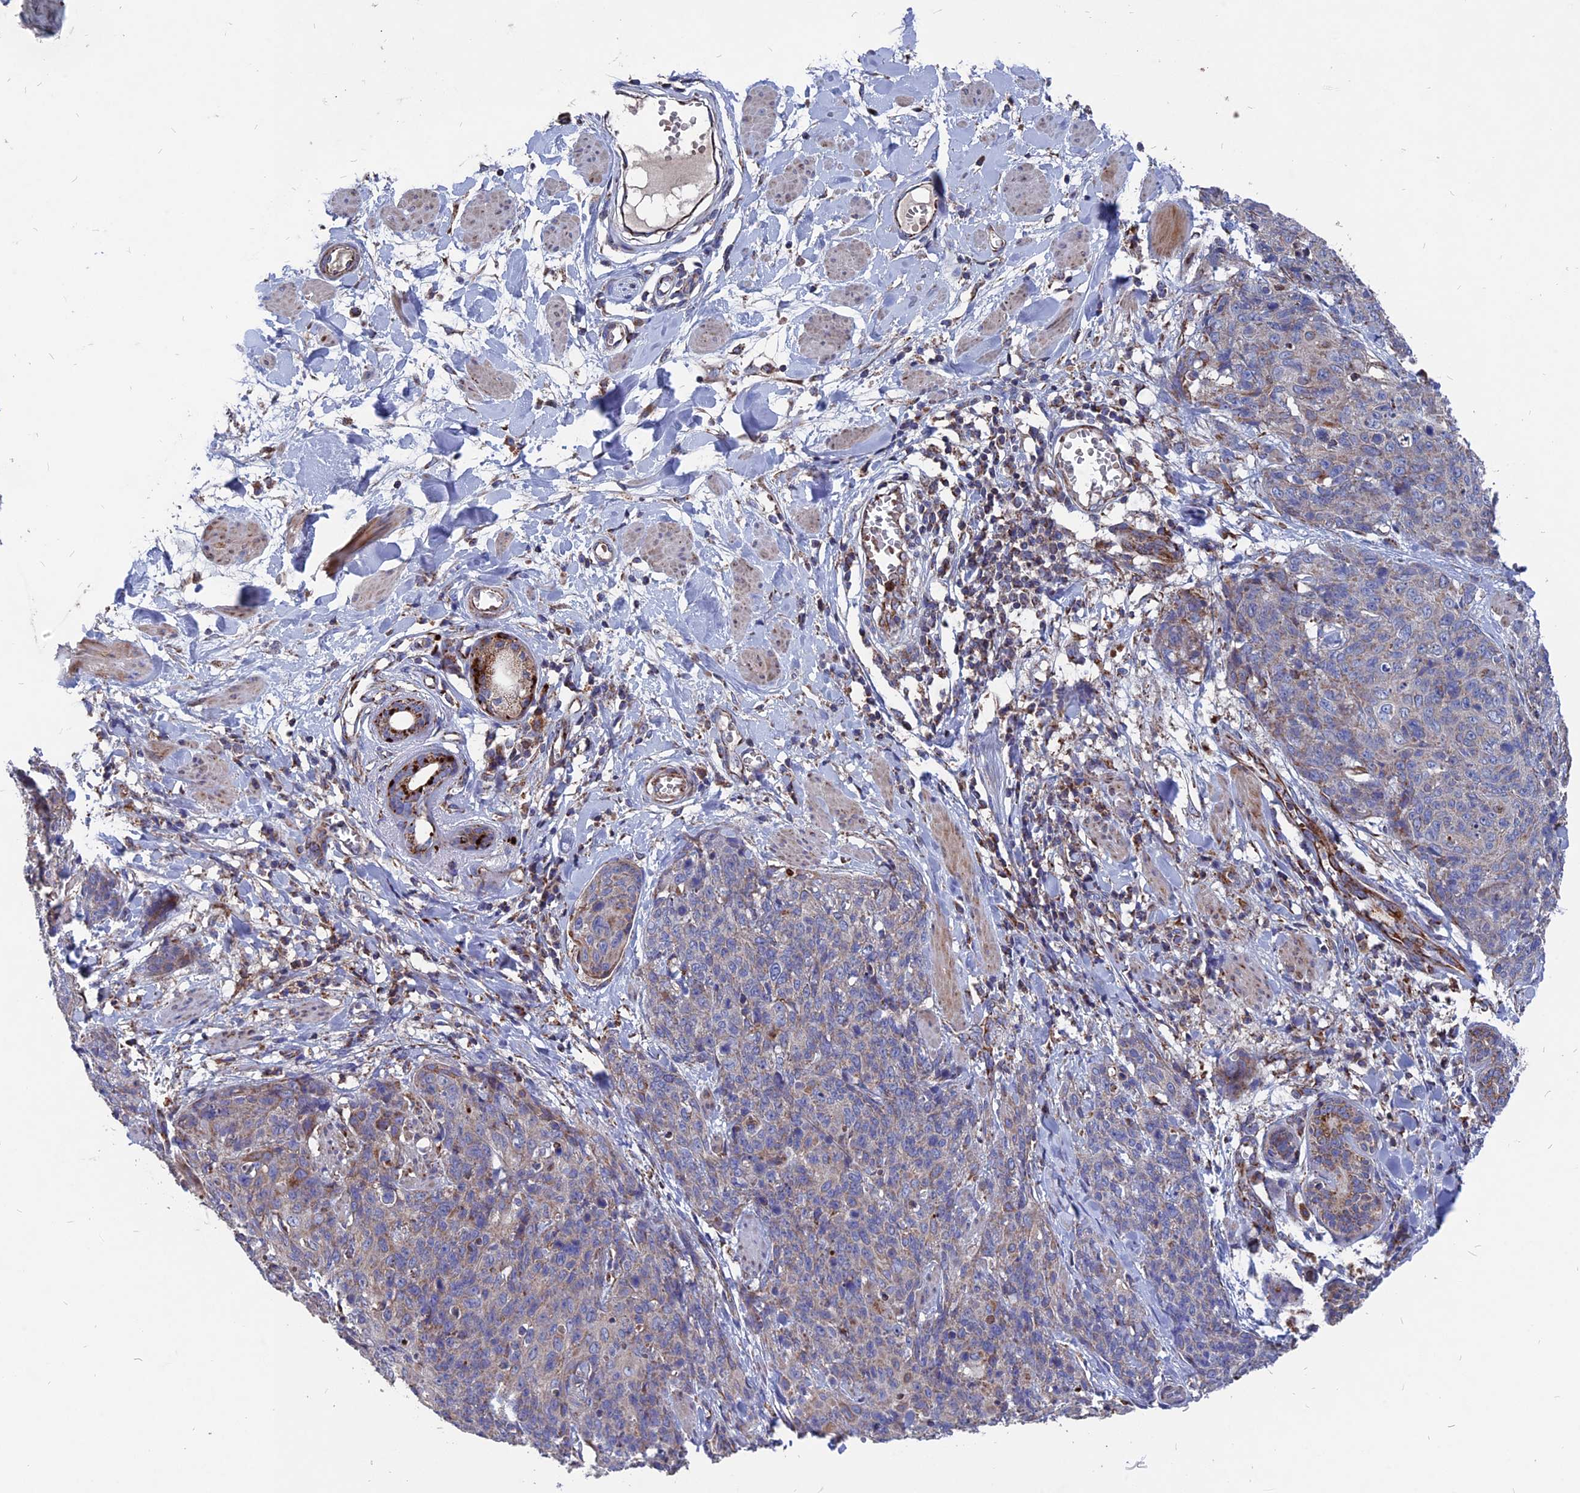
{"staining": {"intensity": "moderate", "quantity": "<25%", "location": "cytoplasmic/membranous"}, "tissue": "skin cancer", "cell_type": "Tumor cells", "image_type": "cancer", "snomed": [{"axis": "morphology", "description": "Squamous cell carcinoma, NOS"}, {"axis": "topography", "description": "Skin"}, {"axis": "topography", "description": "Vulva"}], "caption": "Skin squamous cell carcinoma stained with DAB (3,3'-diaminobenzidine) immunohistochemistry demonstrates low levels of moderate cytoplasmic/membranous positivity in approximately <25% of tumor cells.", "gene": "TGFA", "patient": {"sex": "female", "age": 85}}